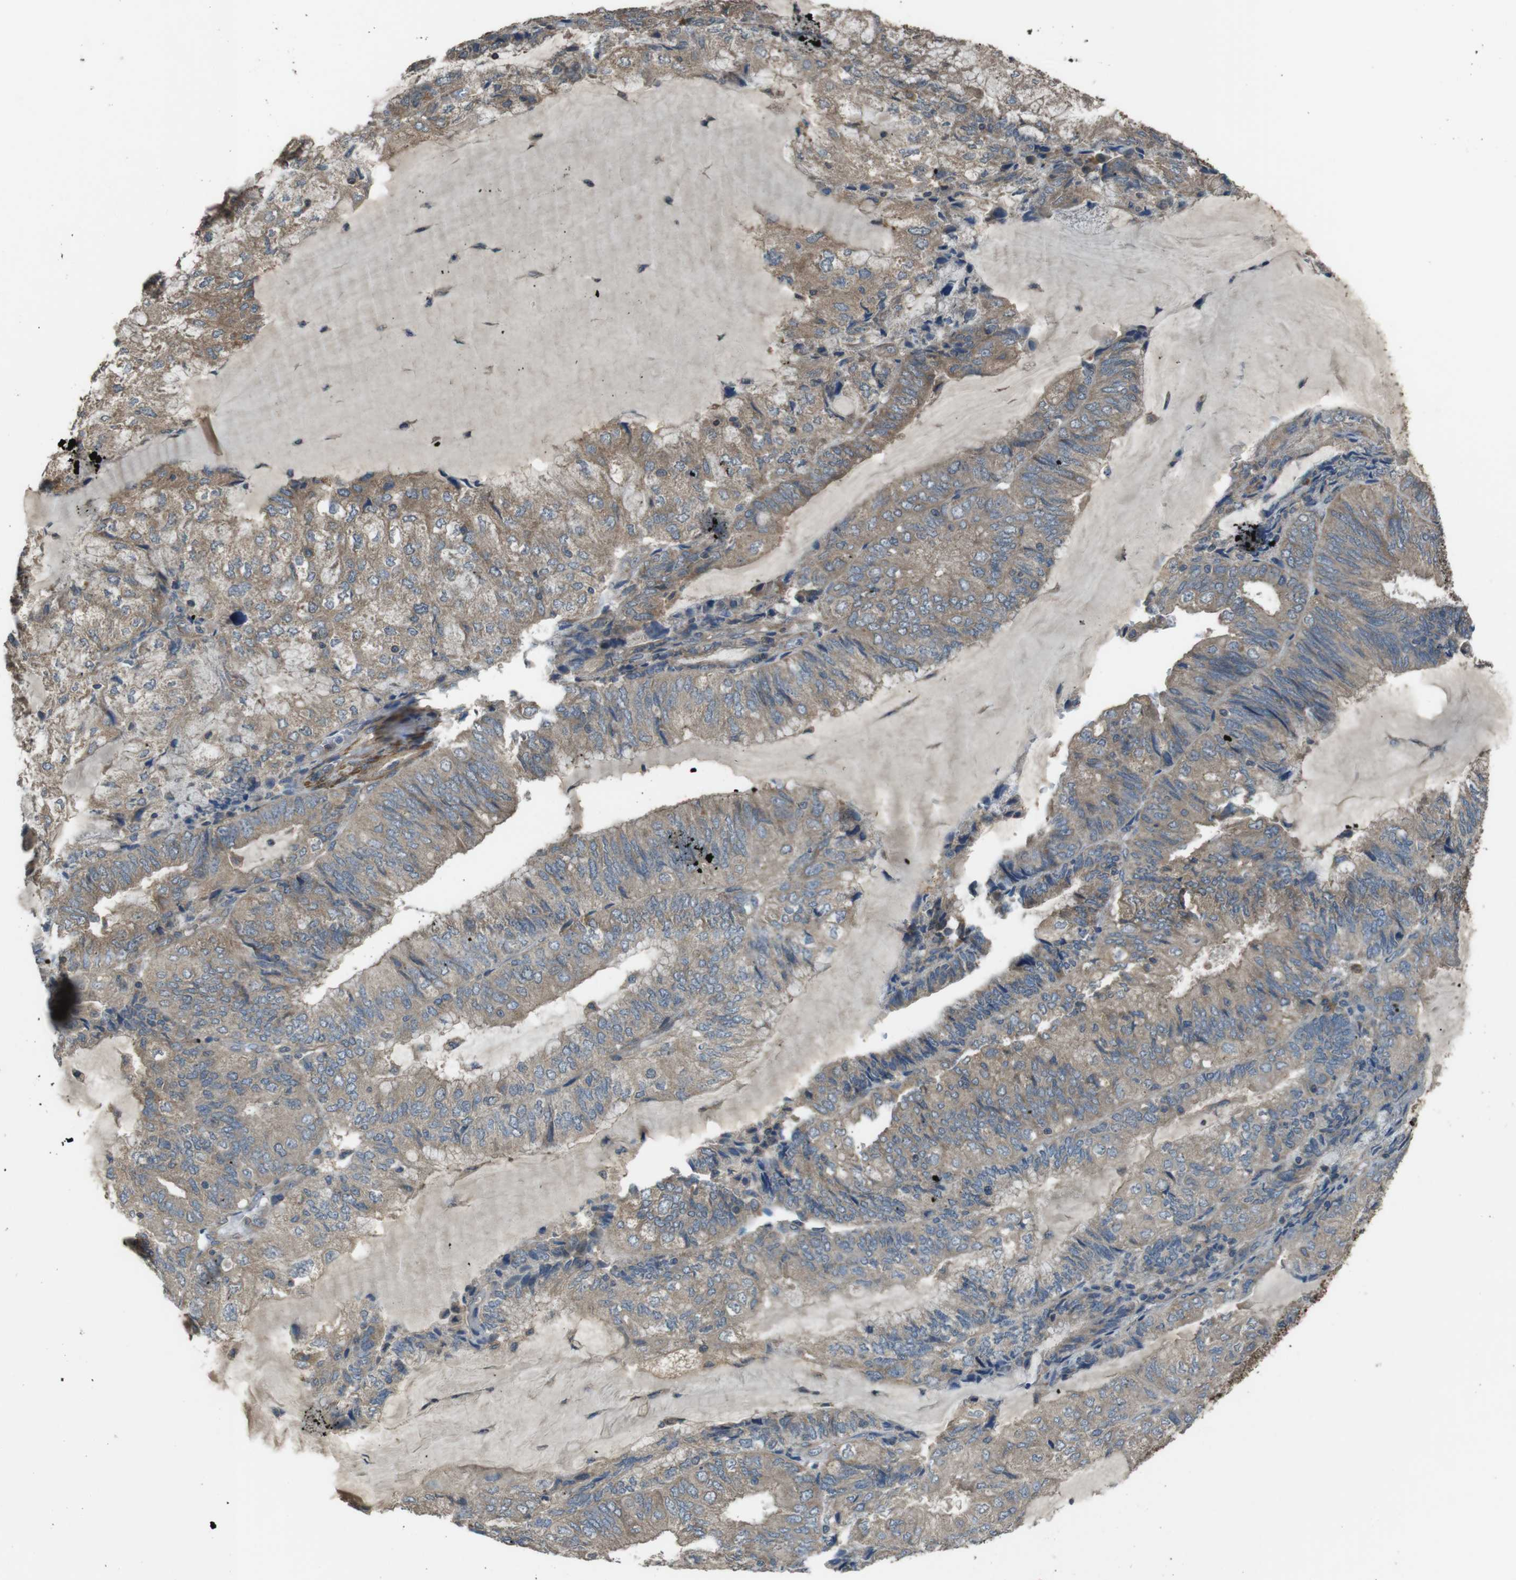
{"staining": {"intensity": "moderate", "quantity": ">75%", "location": "cytoplasmic/membranous"}, "tissue": "endometrial cancer", "cell_type": "Tumor cells", "image_type": "cancer", "snomed": [{"axis": "morphology", "description": "Adenocarcinoma, NOS"}, {"axis": "topography", "description": "Endometrium"}], "caption": "Immunohistochemistry (IHC) photomicrograph of neoplastic tissue: human adenocarcinoma (endometrial) stained using immunohistochemistry reveals medium levels of moderate protein expression localized specifically in the cytoplasmic/membranous of tumor cells, appearing as a cytoplasmic/membranous brown color.", "gene": "FUT2", "patient": {"sex": "female", "age": 81}}